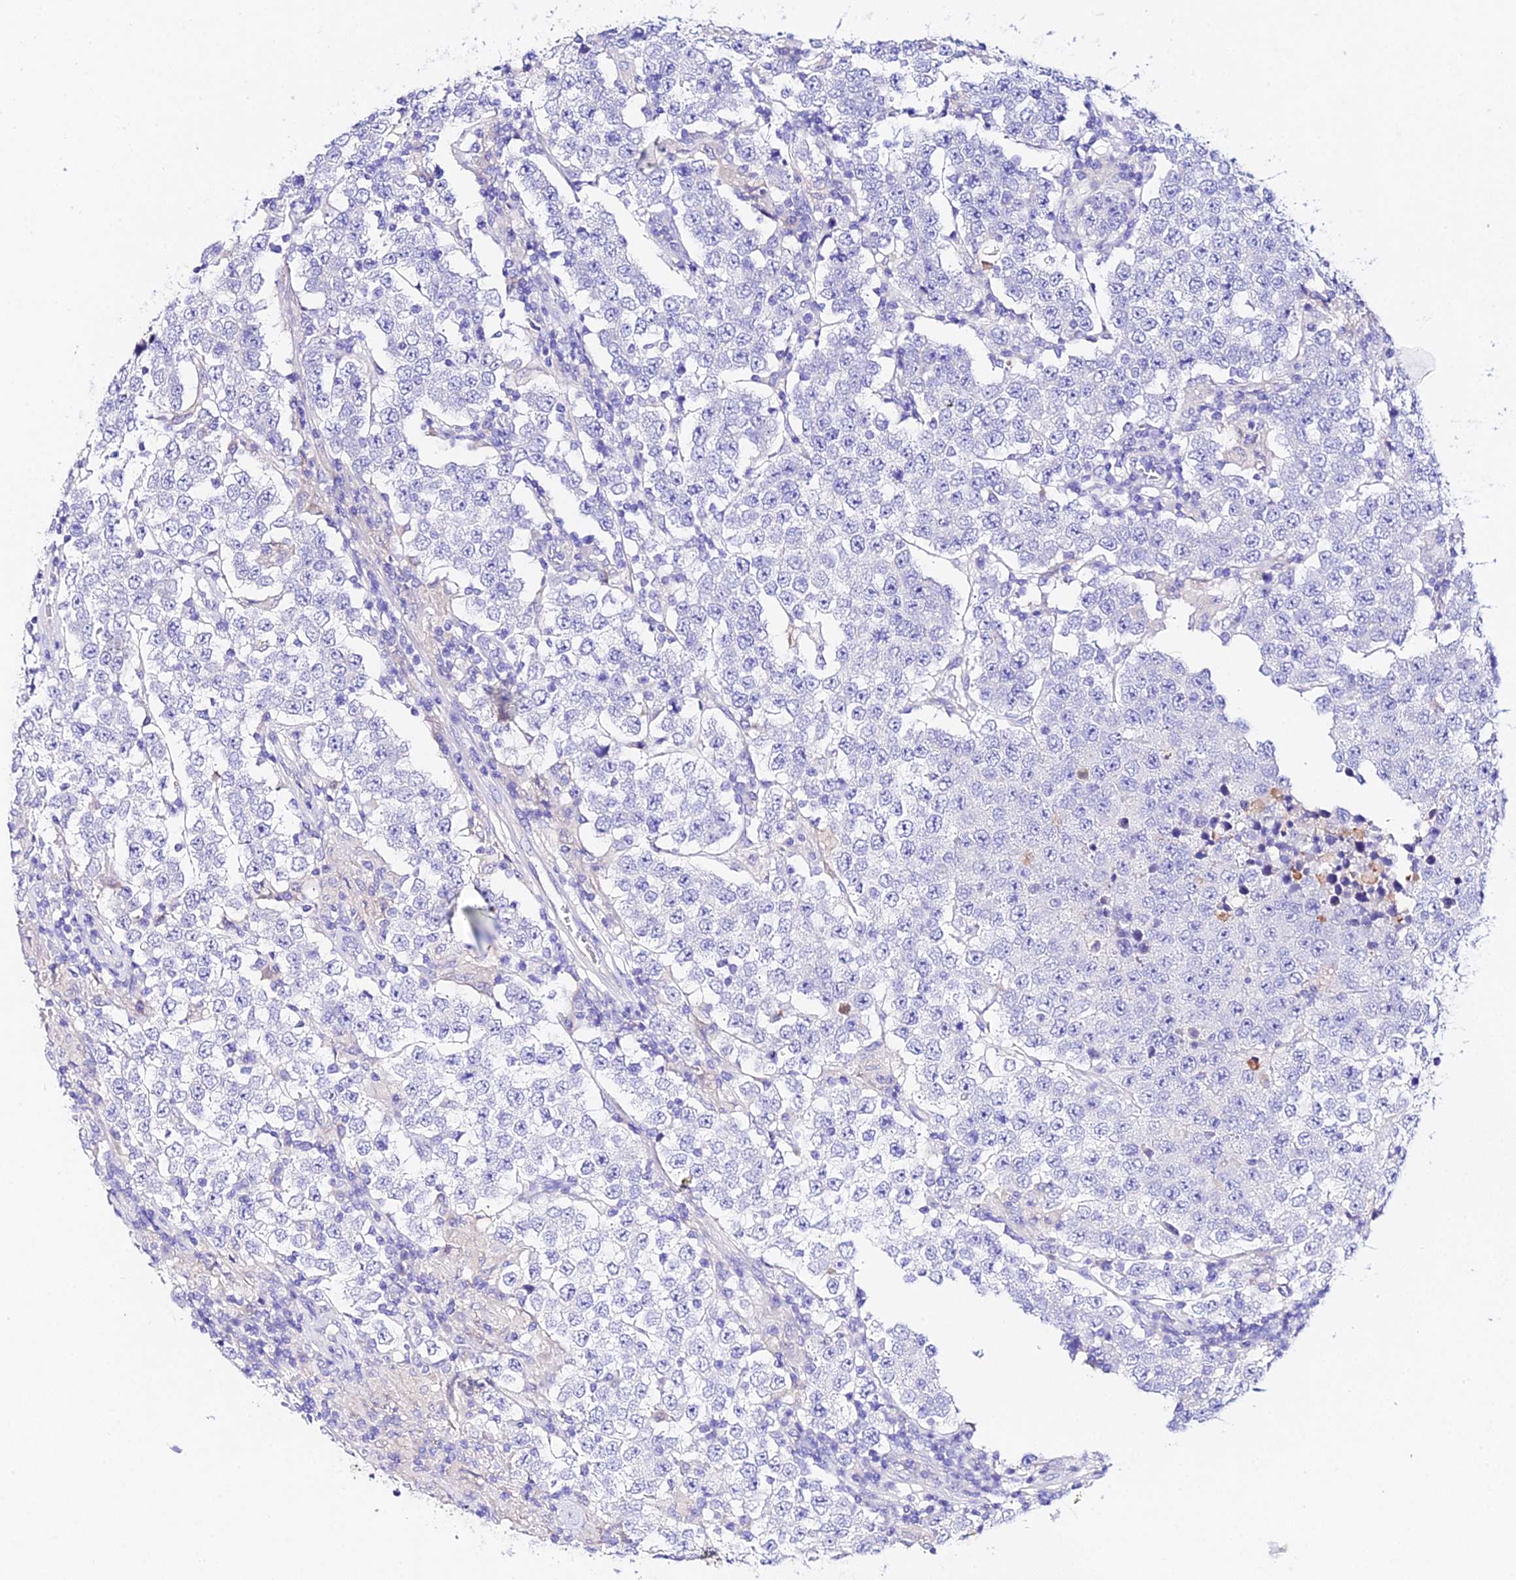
{"staining": {"intensity": "negative", "quantity": "none", "location": "none"}, "tissue": "testis cancer", "cell_type": "Tumor cells", "image_type": "cancer", "snomed": [{"axis": "morphology", "description": "Normal tissue, NOS"}, {"axis": "morphology", "description": "Urothelial carcinoma, High grade"}, {"axis": "morphology", "description": "Seminoma, NOS"}, {"axis": "morphology", "description": "Carcinoma, Embryonal, NOS"}, {"axis": "topography", "description": "Urinary bladder"}, {"axis": "topography", "description": "Testis"}], "caption": "High magnification brightfield microscopy of high-grade urothelial carcinoma (testis) stained with DAB (3,3'-diaminobenzidine) (brown) and counterstained with hematoxylin (blue): tumor cells show no significant staining.", "gene": "TMEM117", "patient": {"sex": "male", "age": 41}}